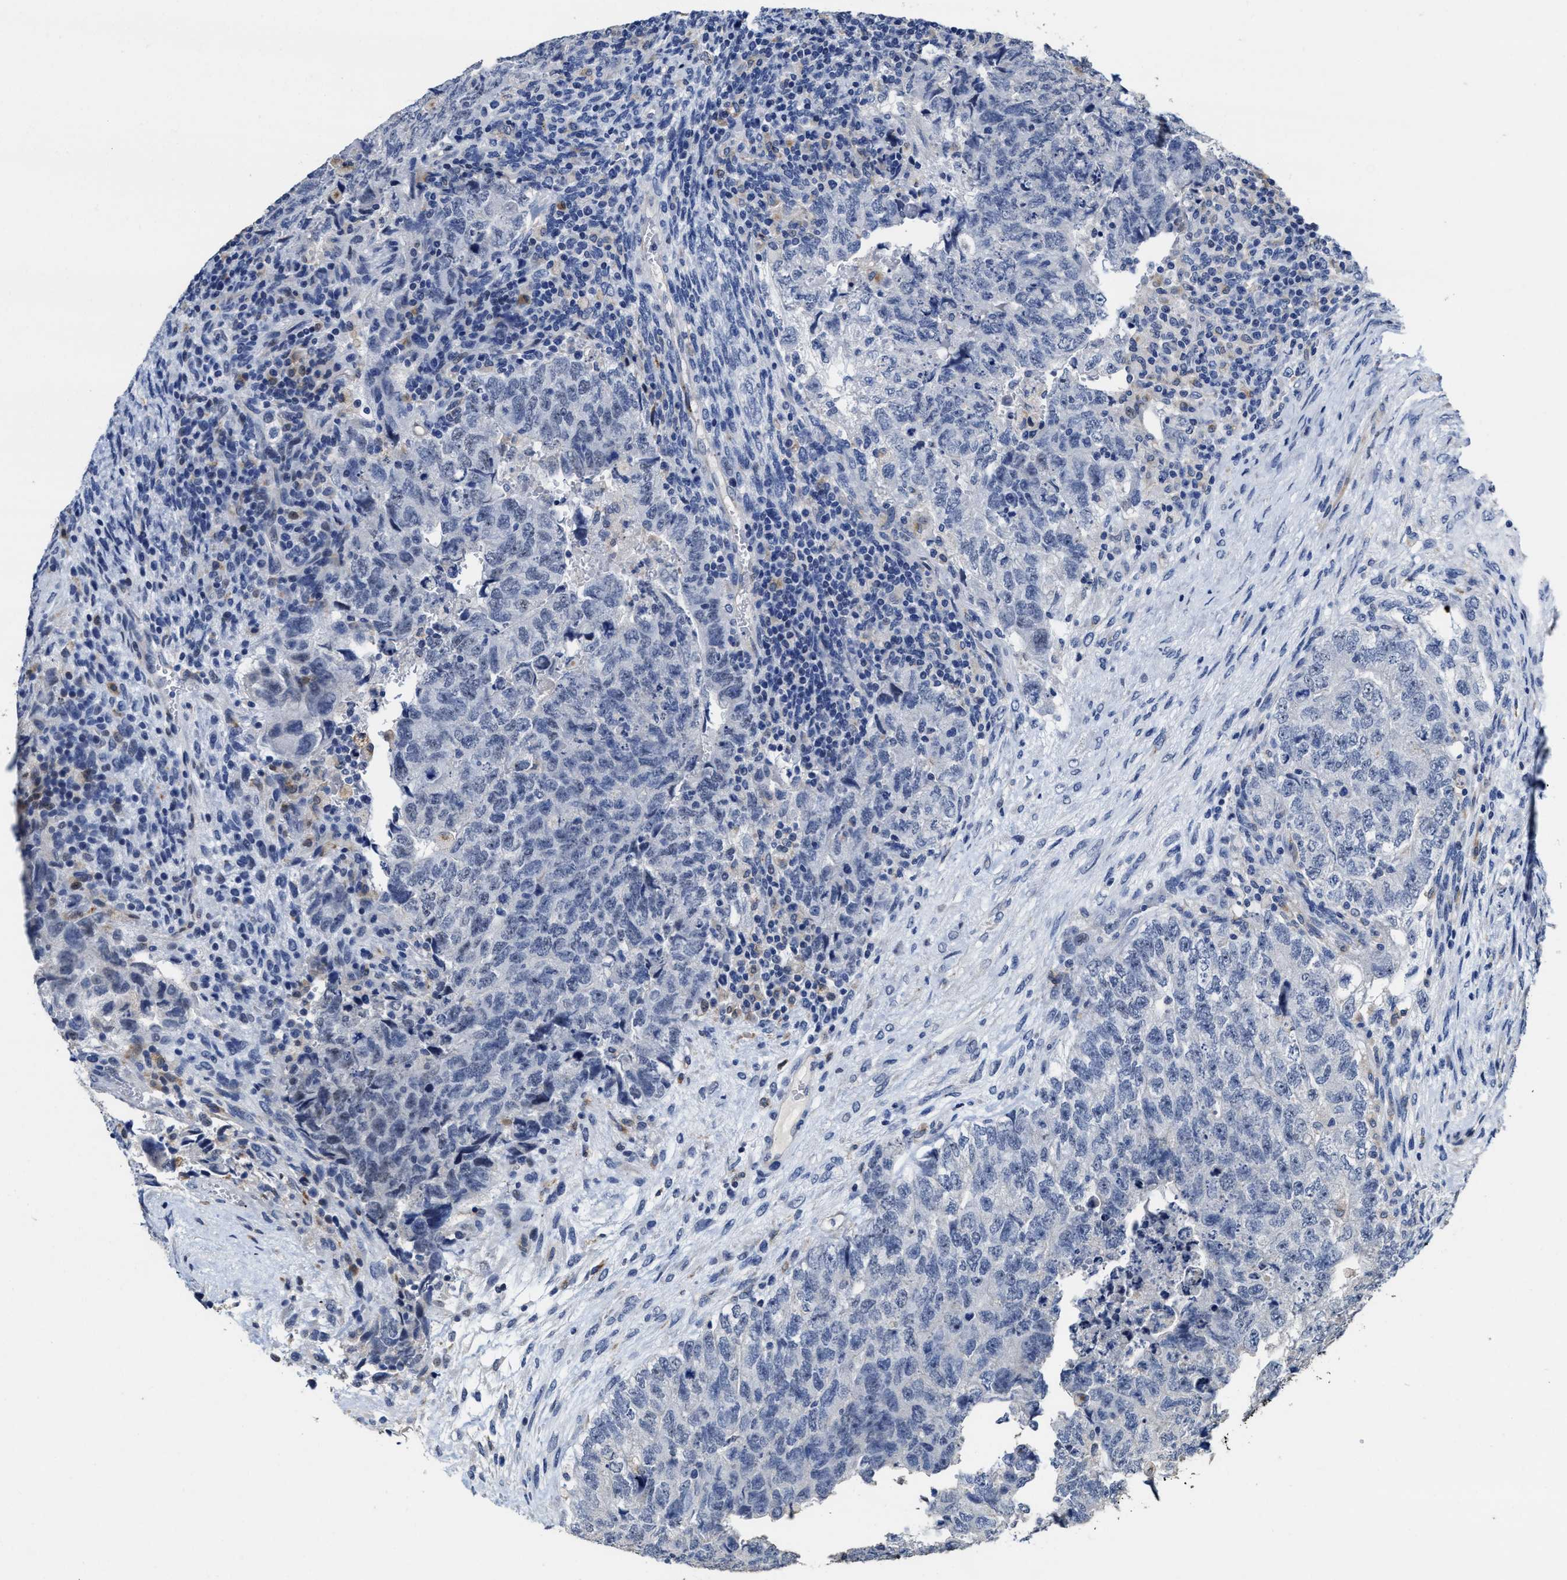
{"staining": {"intensity": "negative", "quantity": "none", "location": "none"}, "tissue": "testis cancer", "cell_type": "Tumor cells", "image_type": "cancer", "snomed": [{"axis": "morphology", "description": "Carcinoma, Embryonal, NOS"}, {"axis": "topography", "description": "Testis"}], "caption": "An IHC micrograph of testis cancer (embryonal carcinoma) is shown. There is no staining in tumor cells of testis cancer (embryonal carcinoma).", "gene": "ZFAT", "patient": {"sex": "male", "age": 36}}